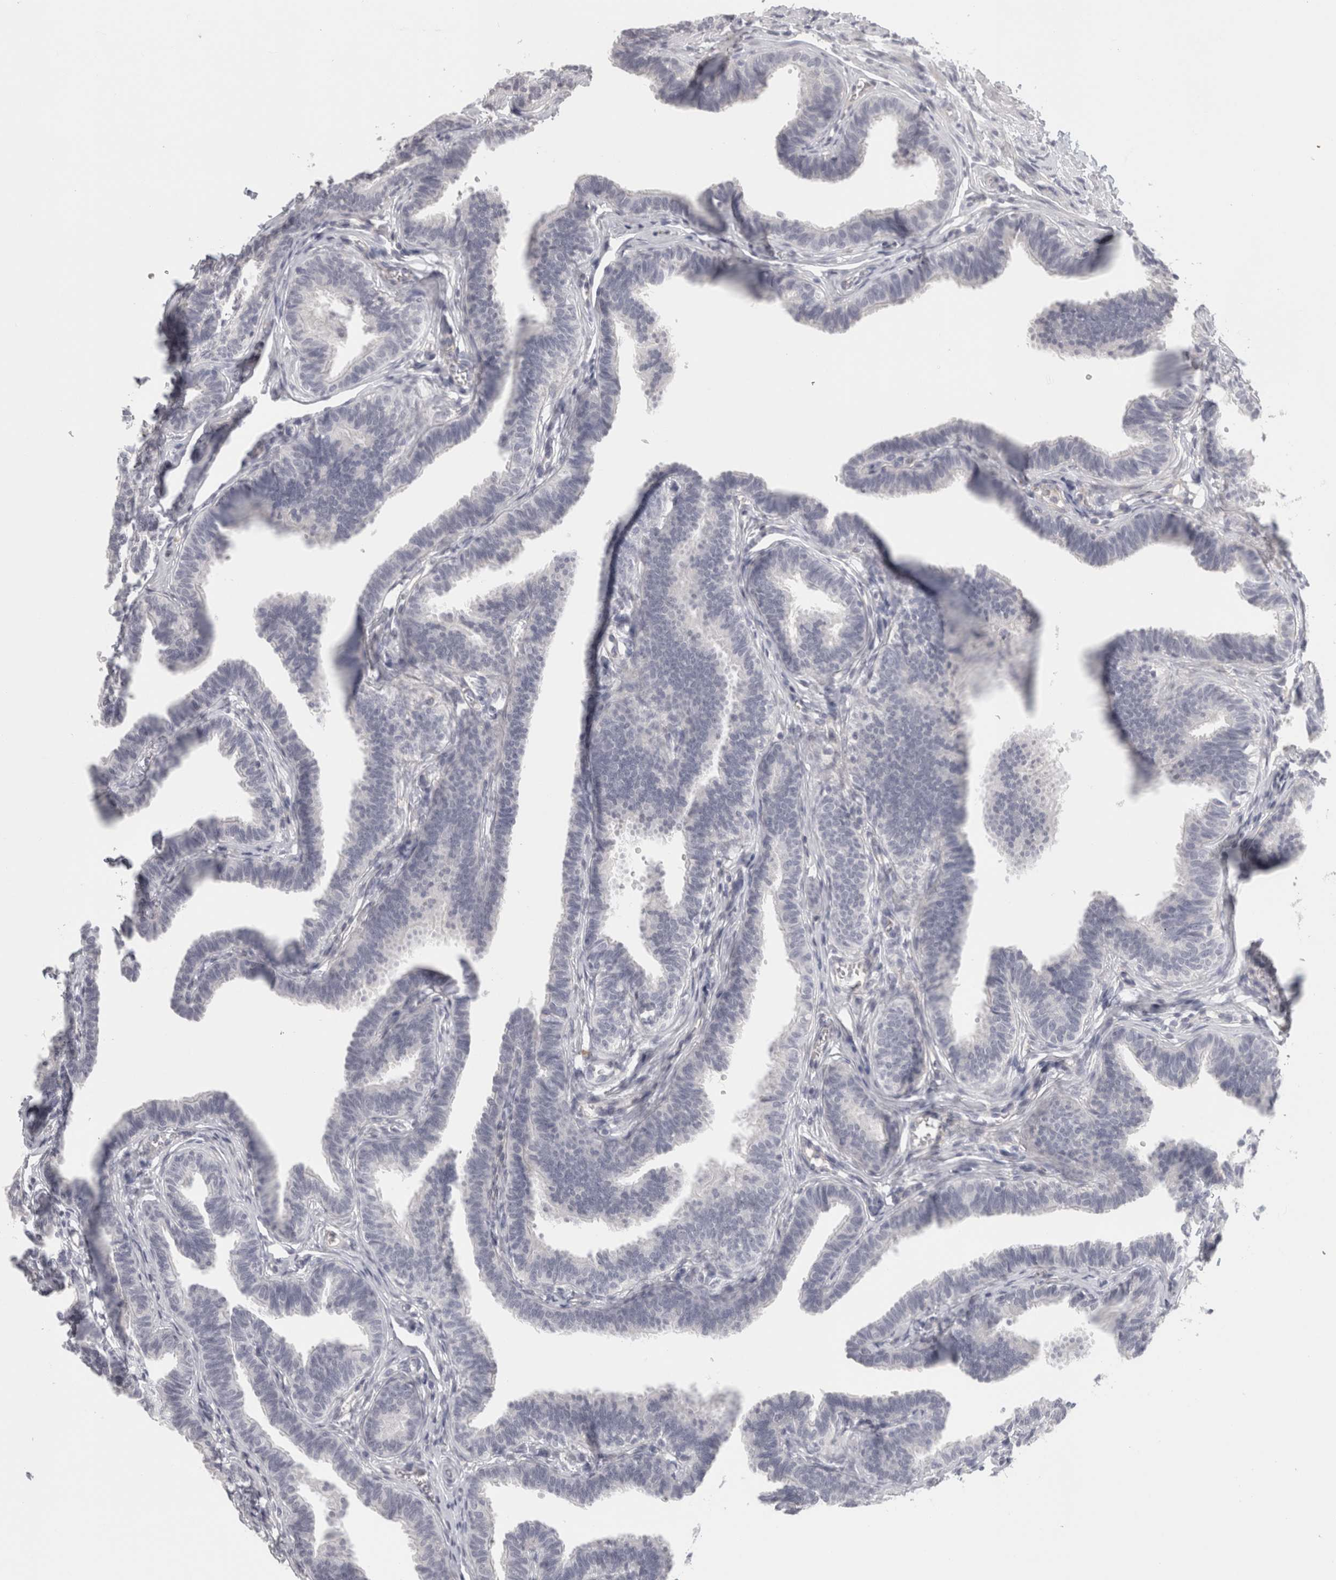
{"staining": {"intensity": "negative", "quantity": "none", "location": "none"}, "tissue": "fallopian tube", "cell_type": "Glandular cells", "image_type": "normal", "snomed": [{"axis": "morphology", "description": "Normal tissue, NOS"}, {"axis": "topography", "description": "Fallopian tube"}, {"axis": "topography", "description": "Ovary"}], "caption": "Photomicrograph shows no protein expression in glandular cells of unremarkable fallopian tube.", "gene": "FBLIM1", "patient": {"sex": "female", "age": 23}}